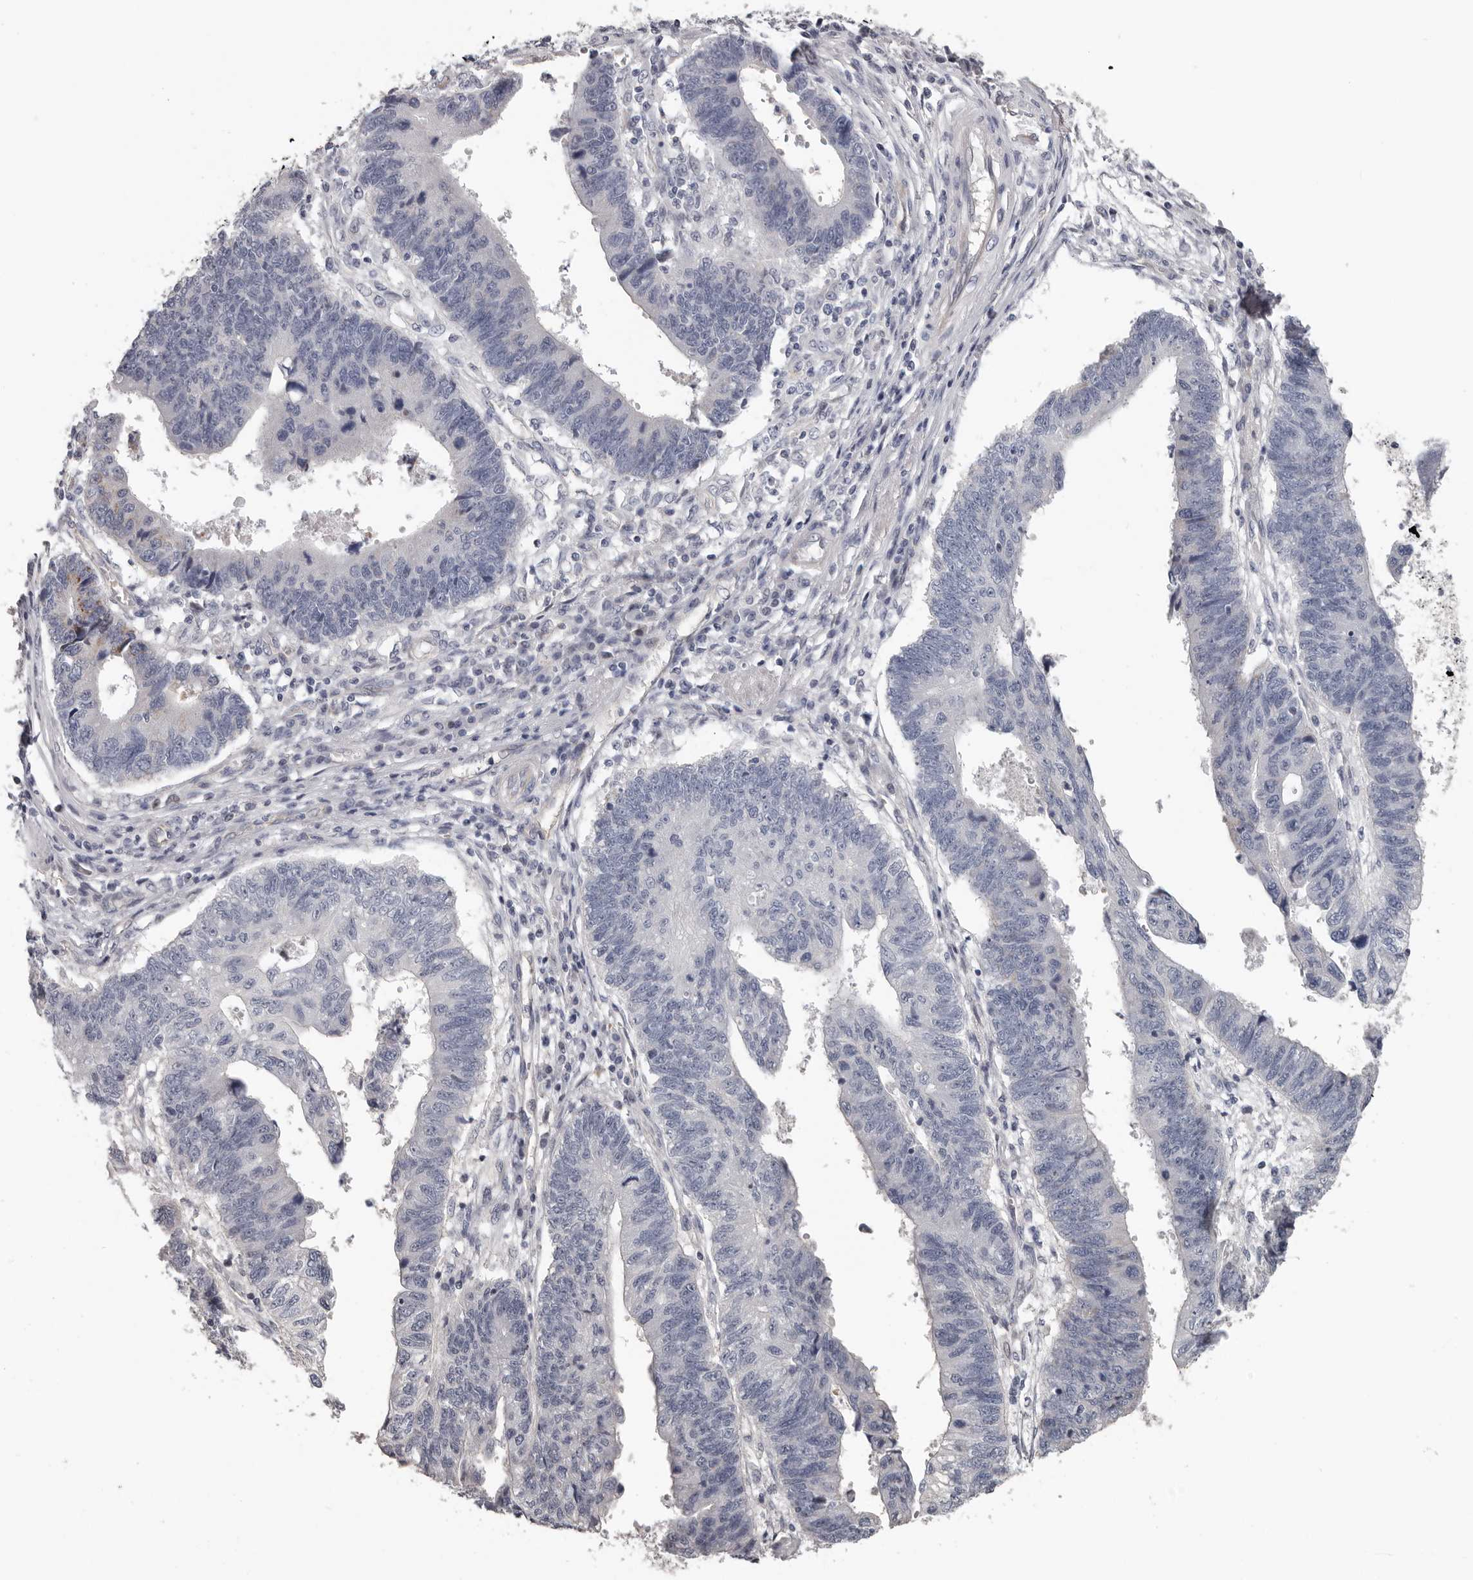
{"staining": {"intensity": "negative", "quantity": "none", "location": "none"}, "tissue": "stomach cancer", "cell_type": "Tumor cells", "image_type": "cancer", "snomed": [{"axis": "morphology", "description": "Adenocarcinoma, NOS"}, {"axis": "topography", "description": "Stomach"}], "caption": "Human adenocarcinoma (stomach) stained for a protein using immunohistochemistry (IHC) shows no expression in tumor cells.", "gene": "RNF217", "patient": {"sex": "male", "age": 59}}